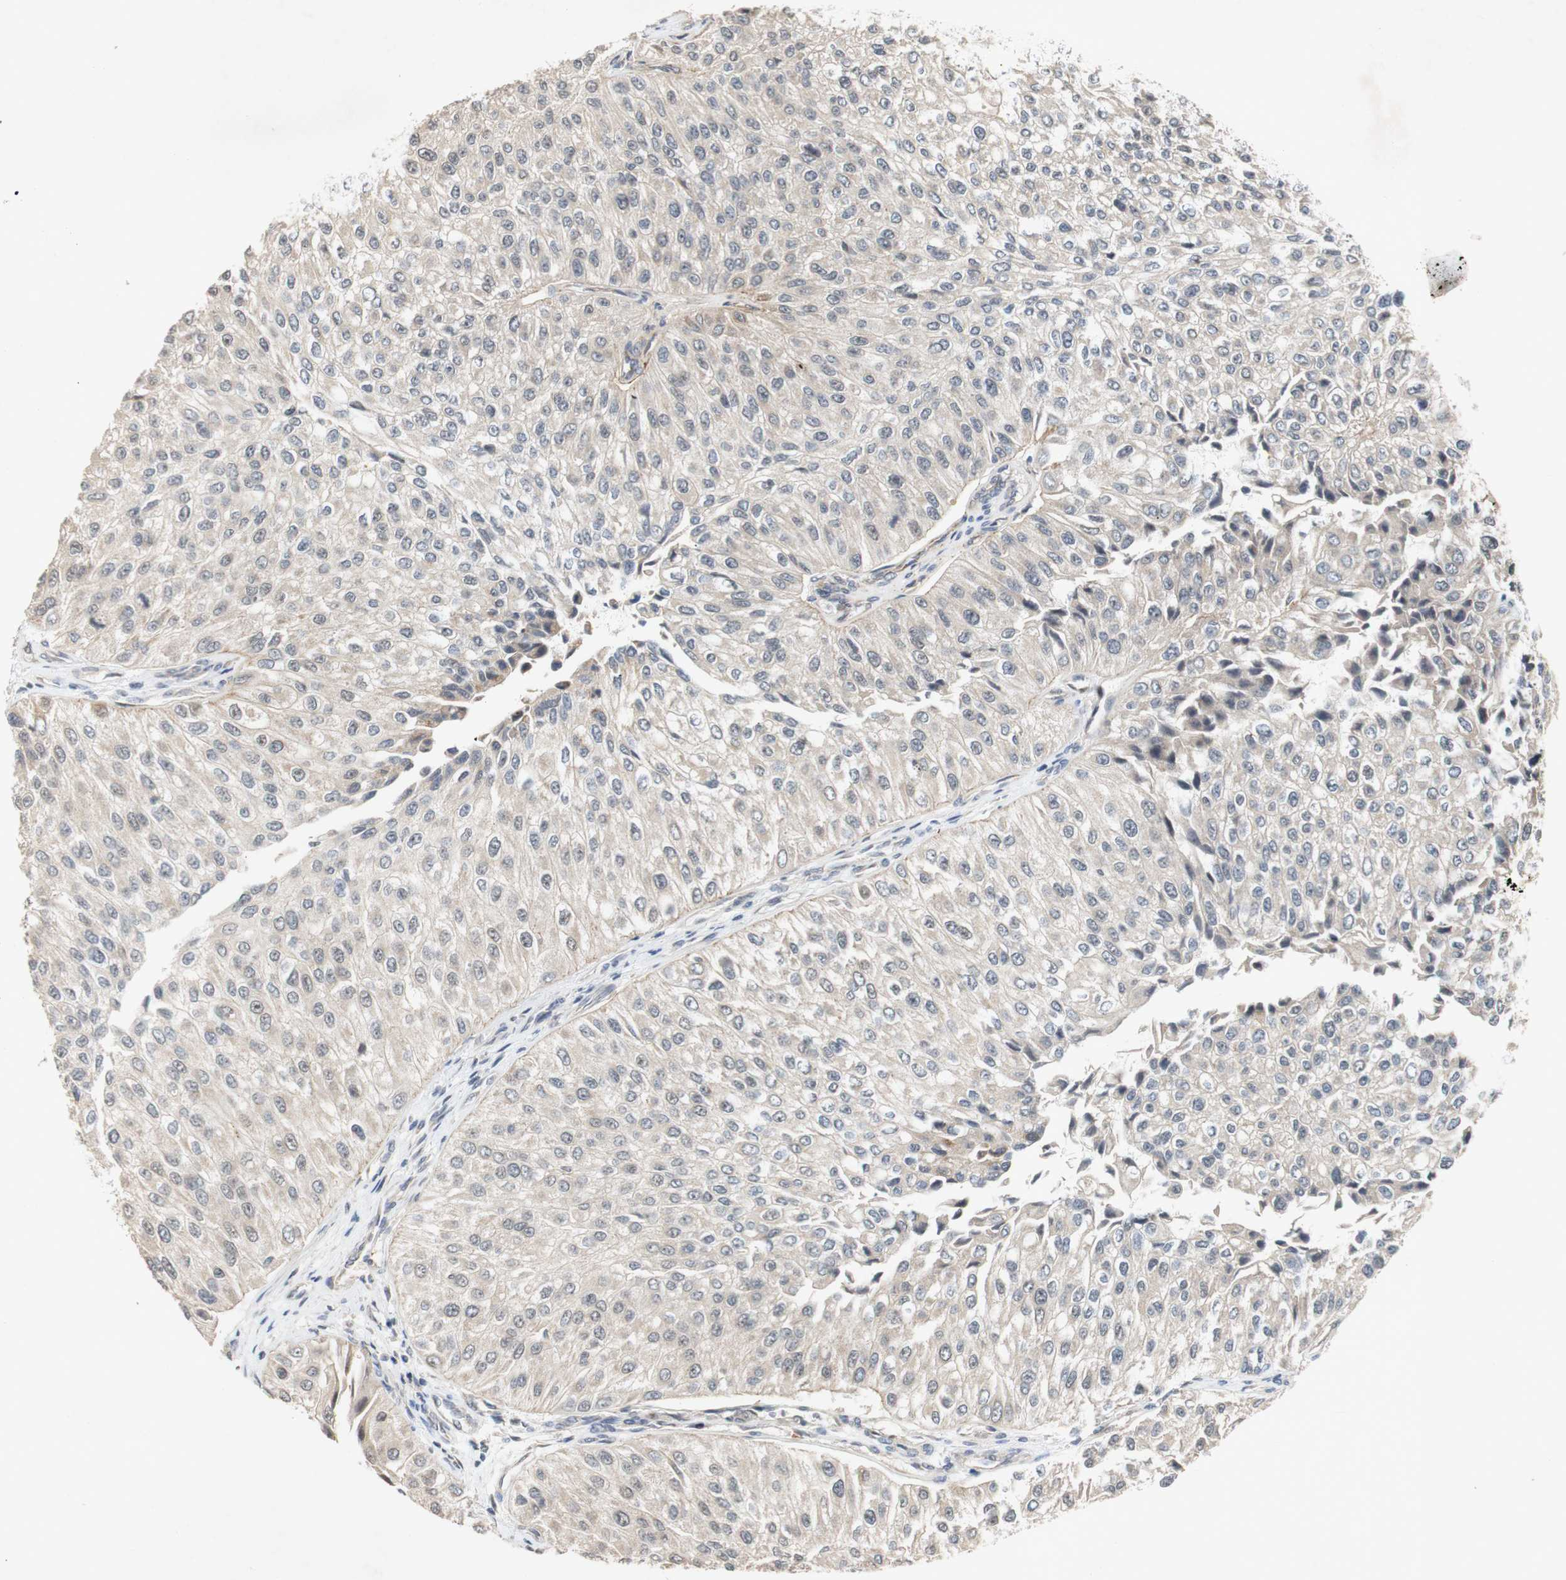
{"staining": {"intensity": "weak", "quantity": ">75%", "location": "cytoplasmic/membranous"}, "tissue": "urothelial cancer", "cell_type": "Tumor cells", "image_type": "cancer", "snomed": [{"axis": "morphology", "description": "Urothelial carcinoma, High grade"}, {"axis": "topography", "description": "Kidney"}, {"axis": "topography", "description": "Urinary bladder"}], "caption": "This photomicrograph reveals urothelial cancer stained with immunohistochemistry to label a protein in brown. The cytoplasmic/membranous of tumor cells show weak positivity for the protein. Nuclei are counter-stained blue.", "gene": "PIN1", "patient": {"sex": "male", "age": 77}}